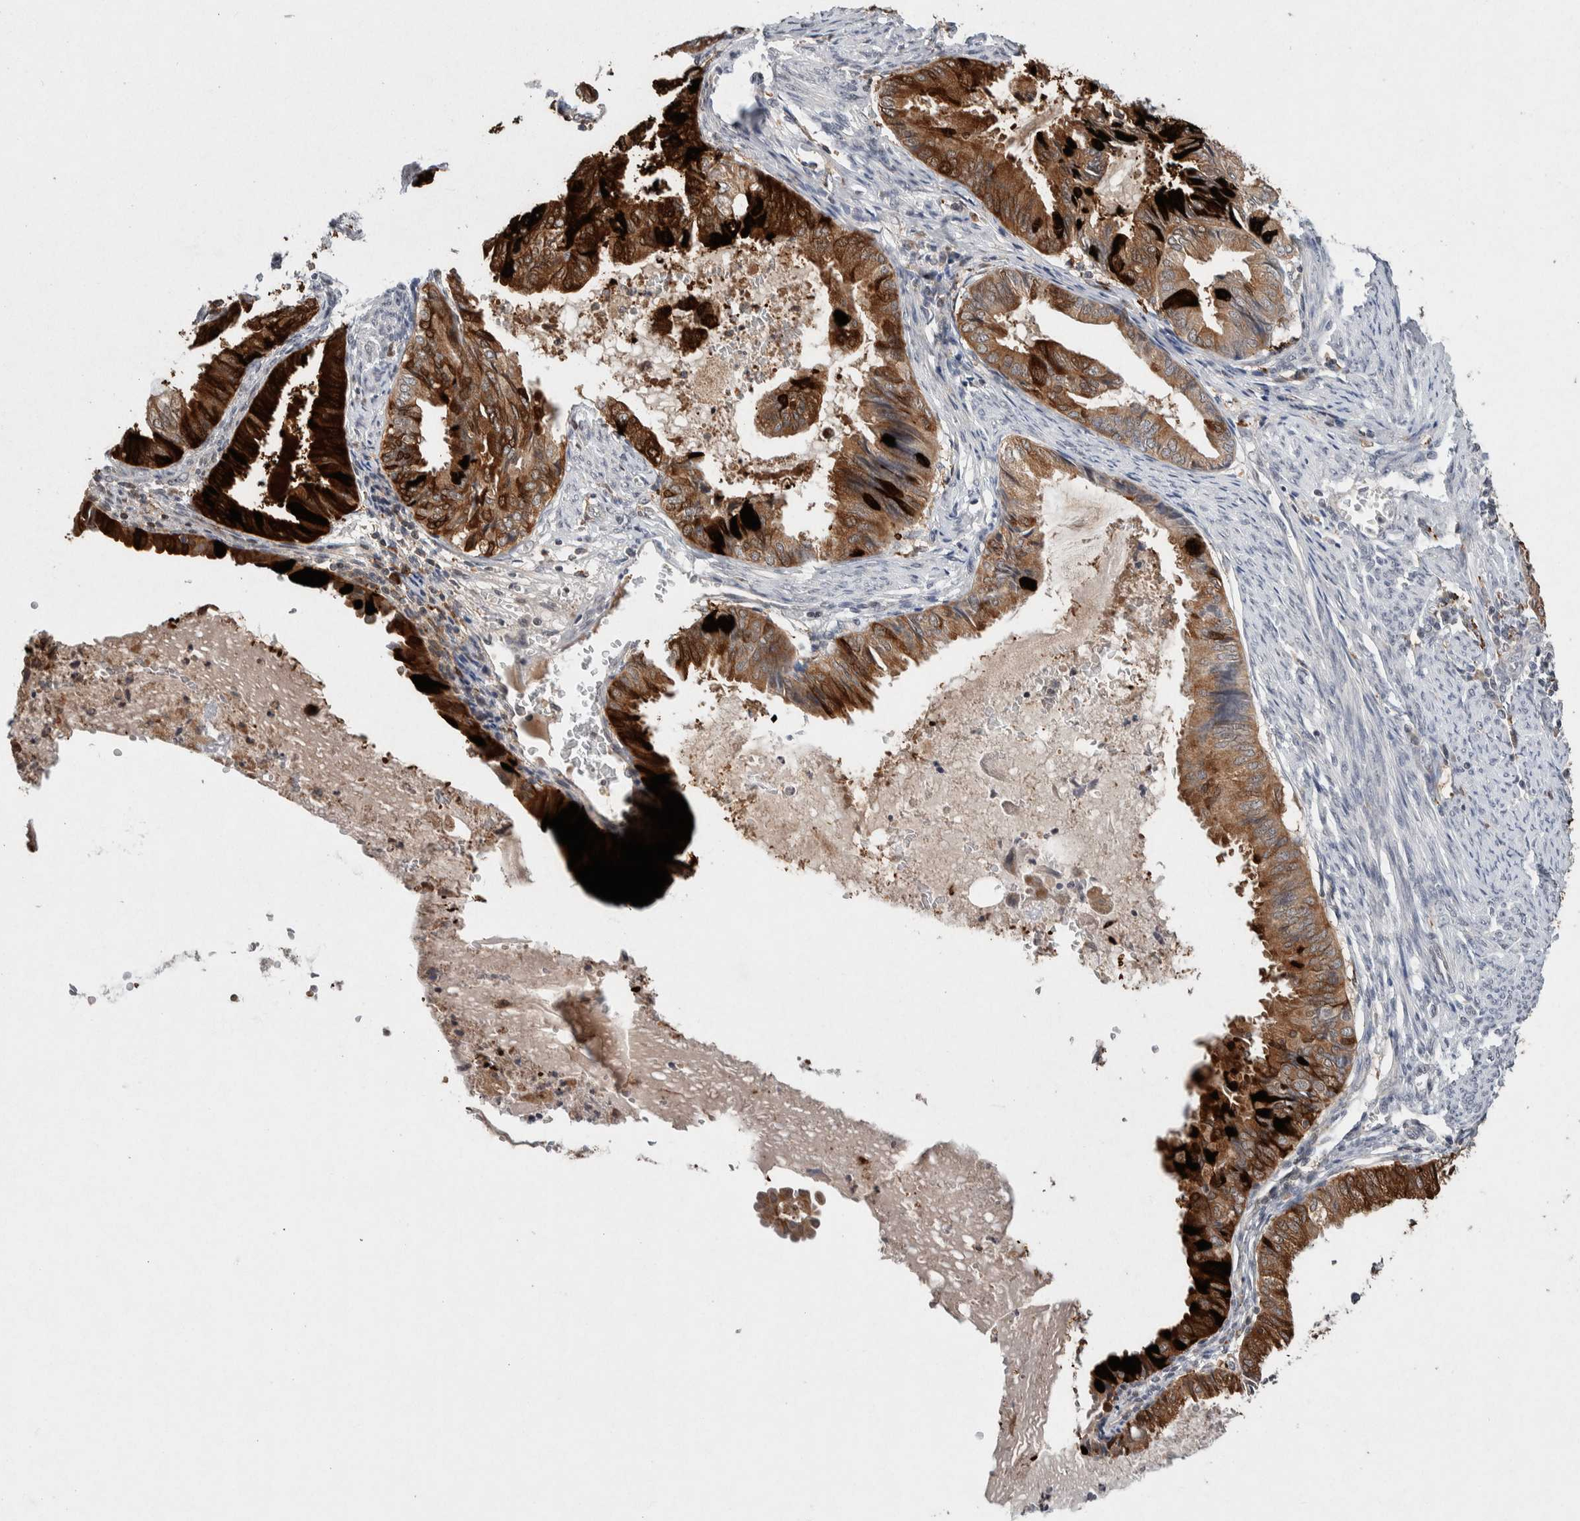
{"staining": {"intensity": "strong", "quantity": ">75%", "location": "cytoplasmic/membranous"}, "tissue": "endometrial cancer", "cell_type": "Tumor cells", "image_type": "cancer", "snomed": [{"axis": "morphology", "description": "Adenocarcinoma, NOS"}, {"axis": "topography", "description": "Endometrium"}], "caption": "Endometrial adenocarcinoma was stained to show a protein in brown. There is high levels of strong cytoplasmic/membranous positivity in approximately >75% of tumor cells.", "gene": "KCNK1", "patient": {"sex": "female", "age": 86}}